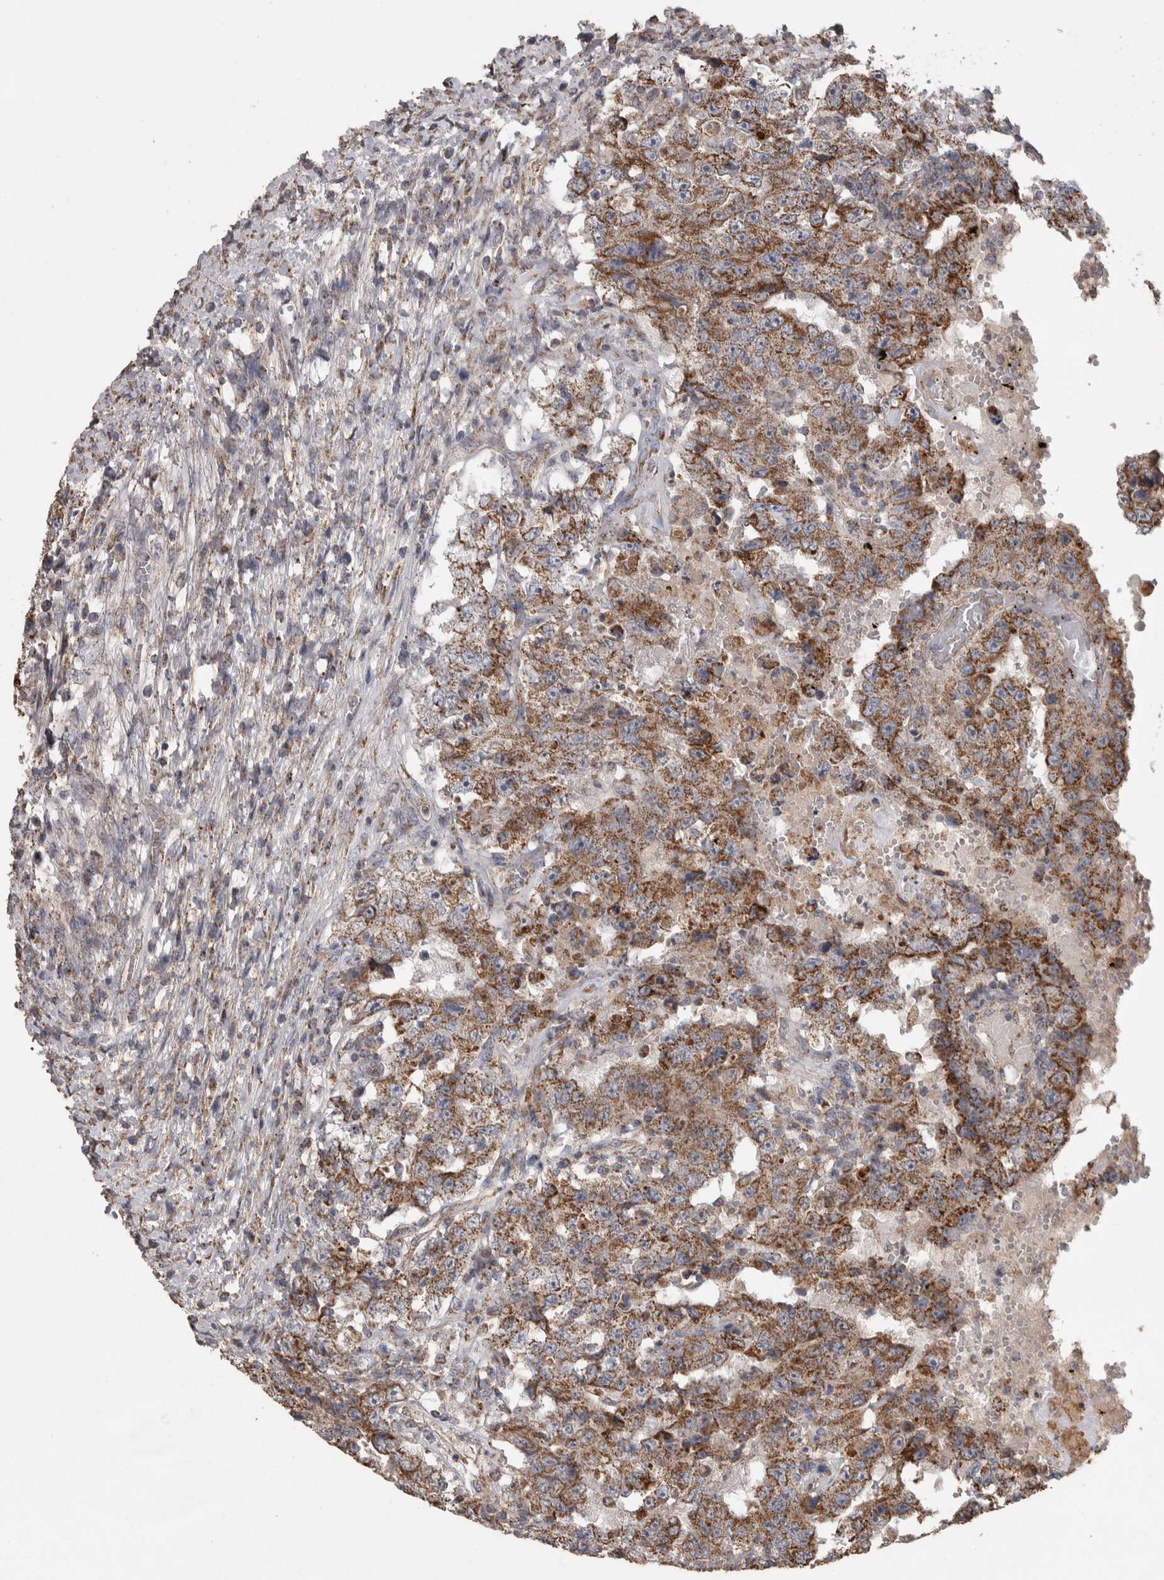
{"staining": {"intensity": "moderate", "quantity": ">75%", "location": "cytoplasmic/membranous"}, "tissue": "testis cancer", "cell_type": "Tumor cells", "image_type": "cancer", "snomed": [{"axis": "morphology", "description": "Carcinoma, Embryonal, NOS"}, {"axis": "topography", "description": "Testis"}], "caption": "Tumor cells exhibit medium levels of moderate cytoplasmic/membranous staining in about >75% of cells in testis embryonal carcinoma. (Stains: DAB in brown, nuclei in blue, Microscopy: brightfield microscopy at high magnification).", "gene": "SCO1", "patient": {"sex": "male", "age": 26}}